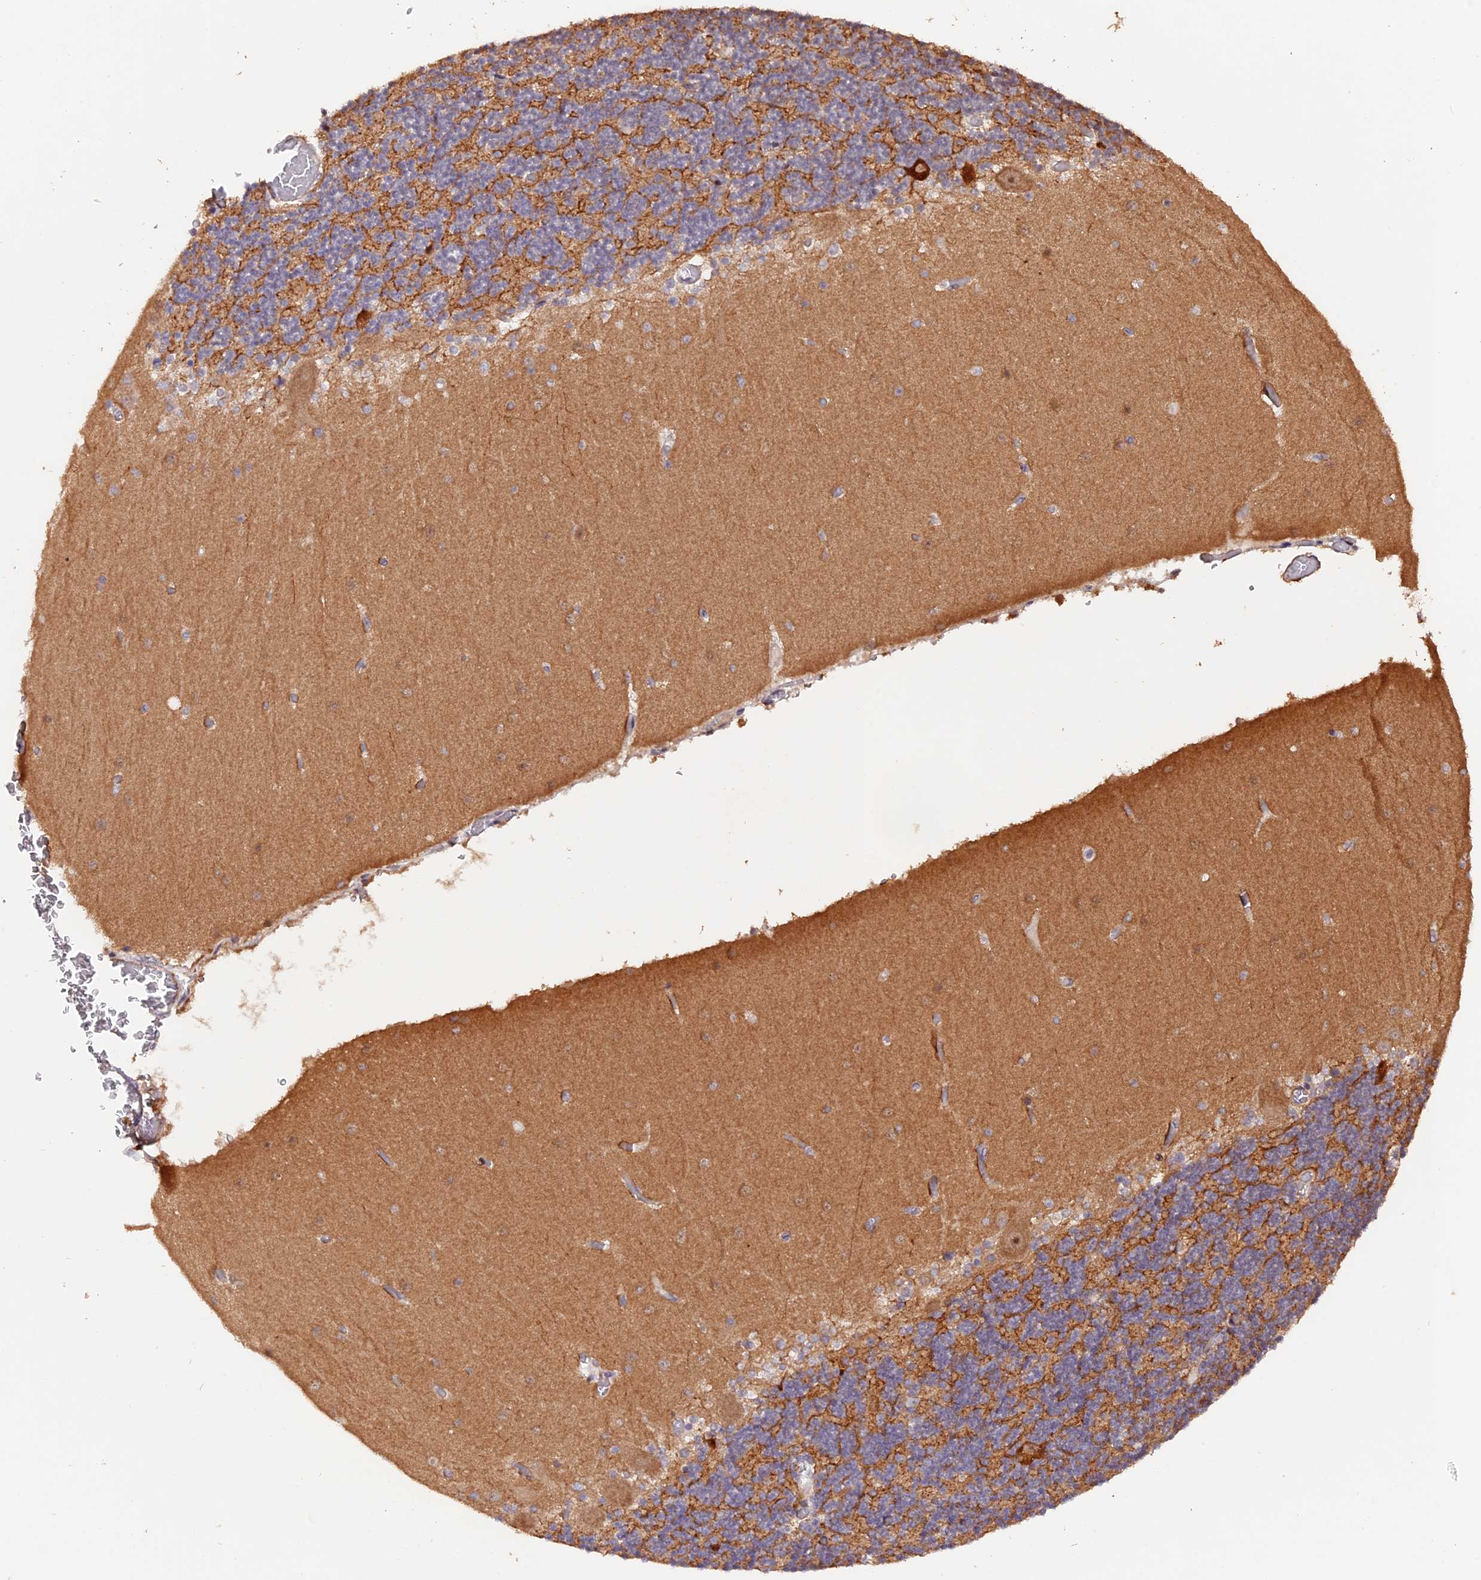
{"staining": {"intensity": "moderate", "quantity": ">75%", "location": "cytoplasmic/membranous"}, "tissue": "cerebellum", "cell_type": "Cells in granular layer", "image_type": "normal", "snomed": [{"axis": "morphology", "description": "Normal tissue, NOS"}, {"axis": "topography", "description": "Cerebellum"}], "caption": "The histopathology image demonstrates a brown stain indicating the presence of a protein in the cytoplasmic/membranous of cells in granular layer in cerebellum.", "gene": "GNB5", "patient": {"sex": "female", "age": 28}}